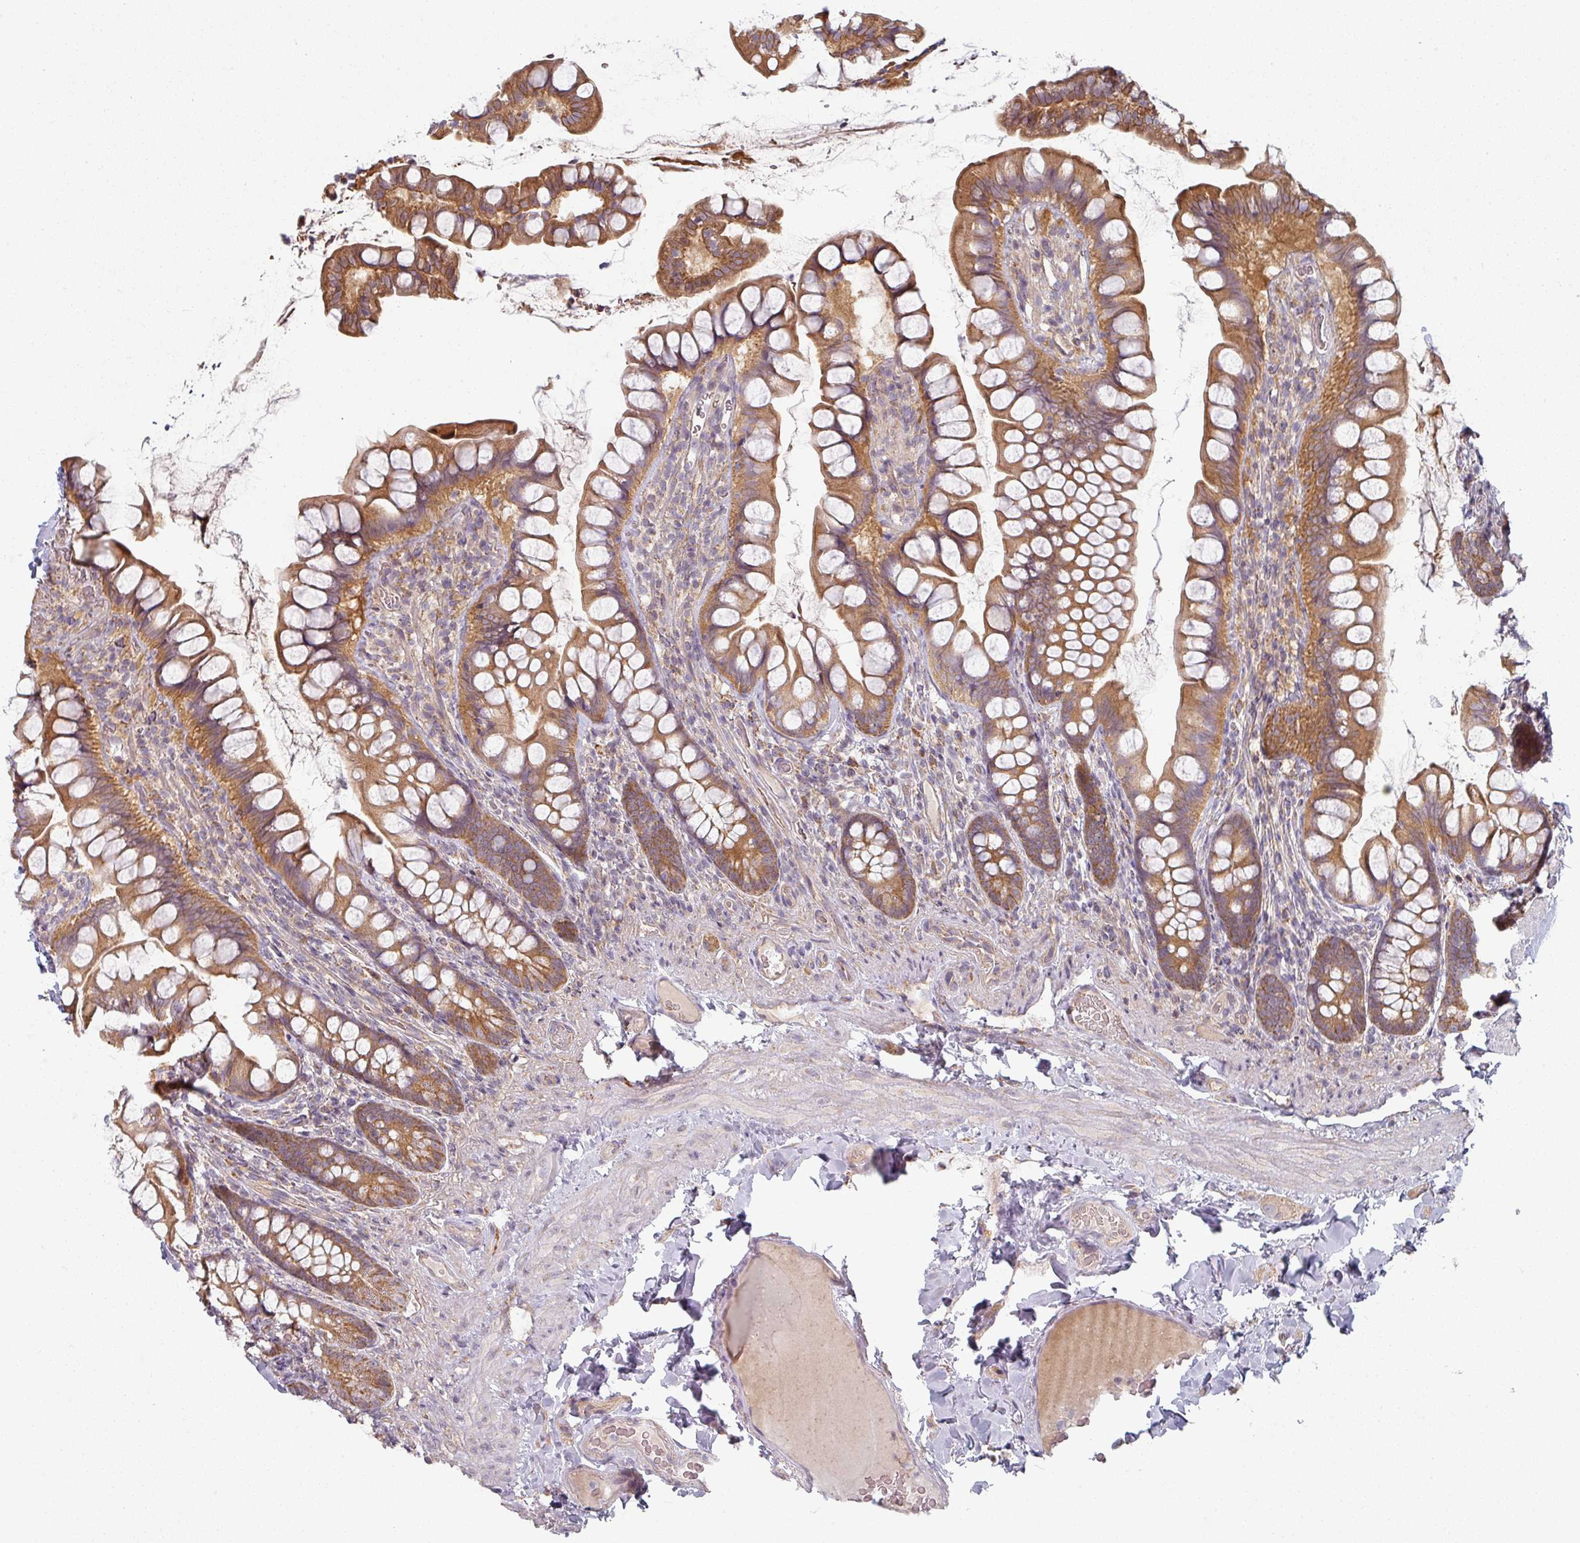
{"staining": {"intensity": "moderate", "quantity": ">75%", "location": "cytoplasmic/membranous"}, "tissue": "small intestine", "cell_type": "Glandular cells", "image_type": "normal", "snomed": [{"axis": "morphology", "description": "Normal tissue, NOS"}, {"axis": "topography", "description": "Small intestine"}], "caption": "This histopathology image displays IHC staining of normal human small intestine, with medium moderate cytoplasmic/membranous staining in approximately >75% of glandular cells.", "gene": "PLEKHJ1", "patient": {"sex": "male", "age": 70}}